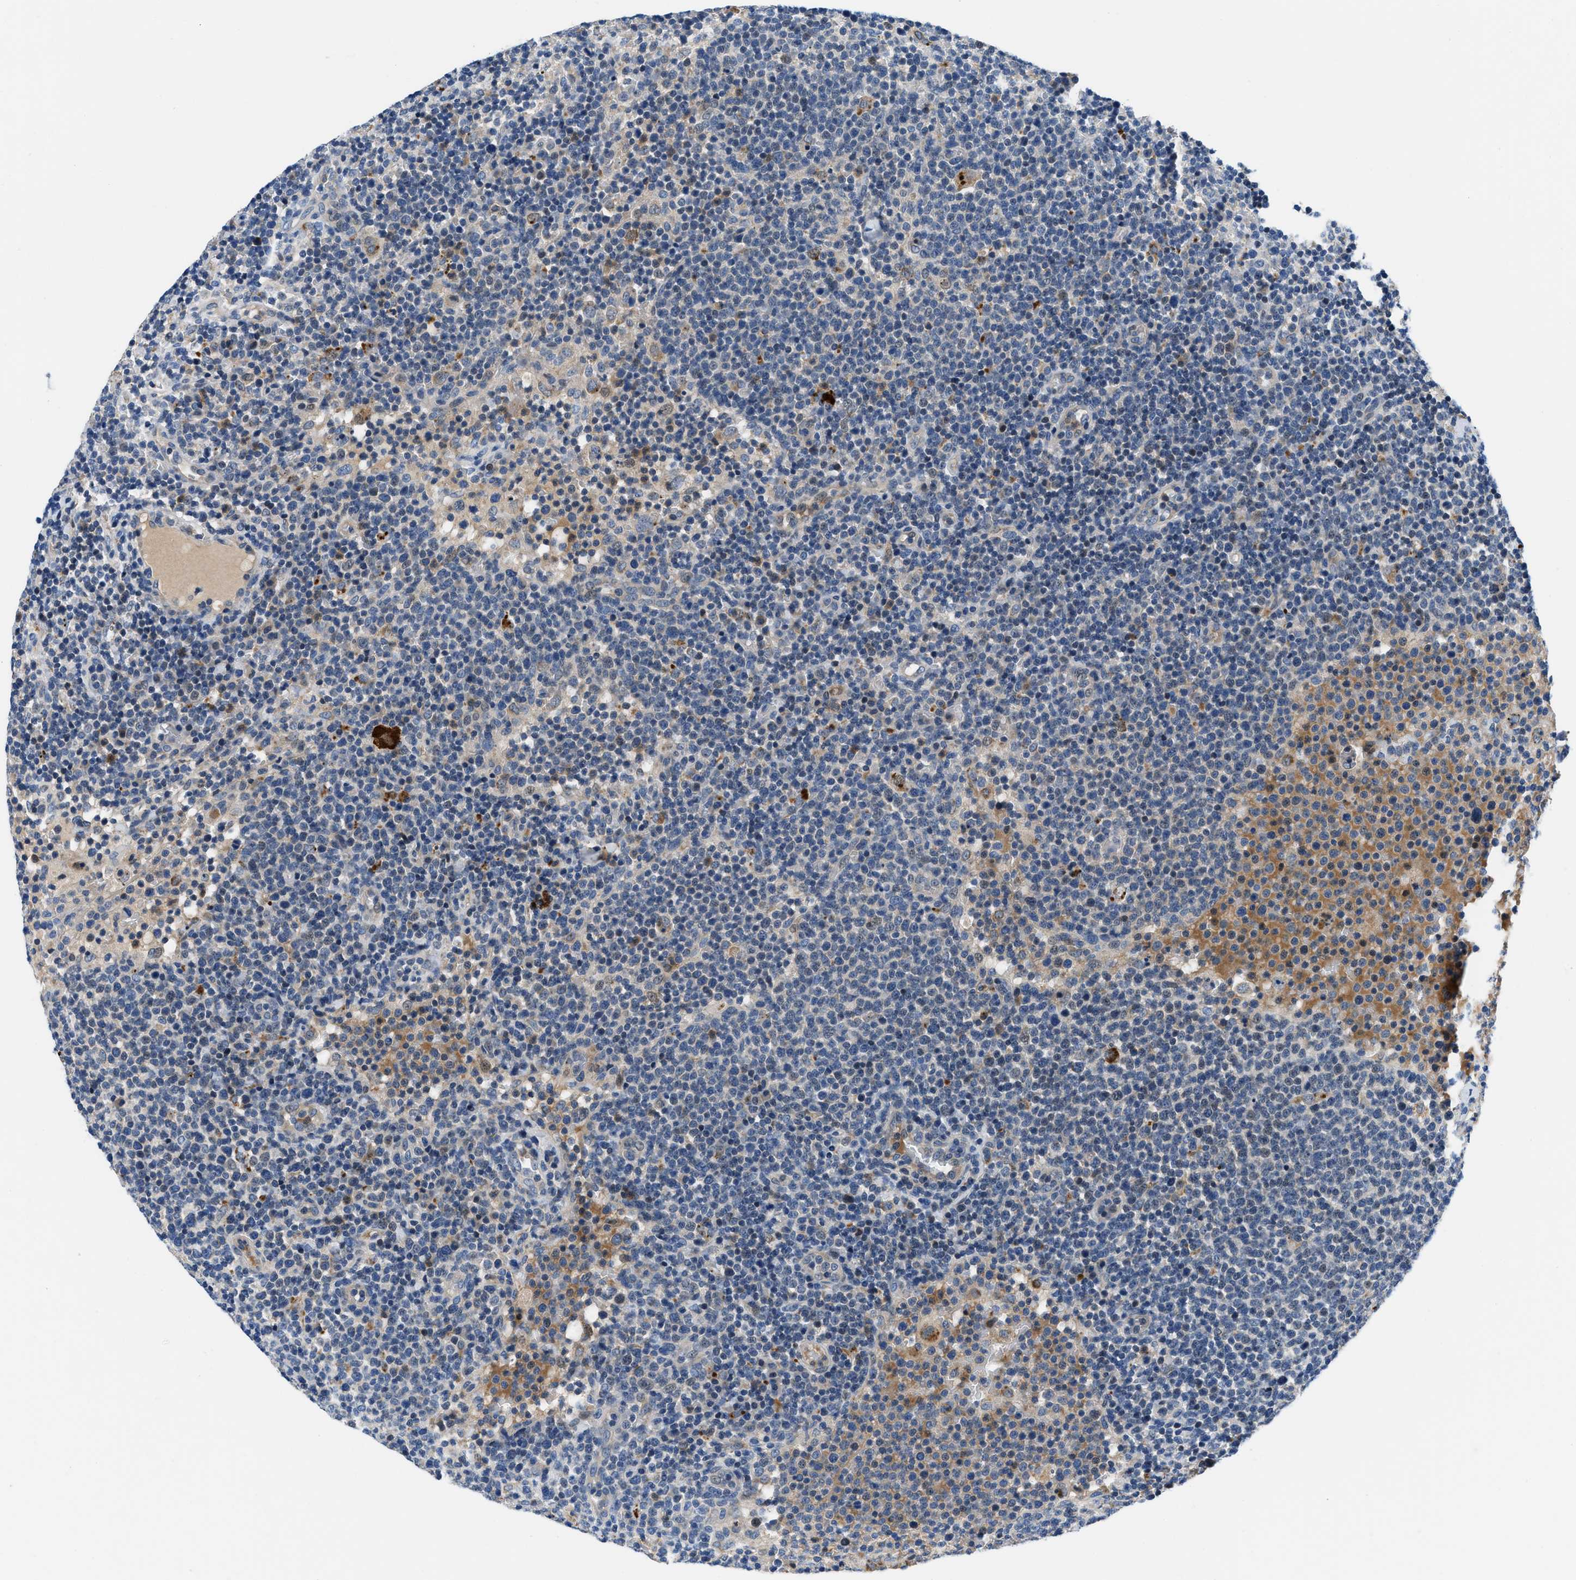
{"staining": {"intensity": "negative", "quantity": "none", "location": "none"}, "tissue": "lymphoma", "cell_type": "Tumor cells", "image_type": "cancer", "snomed": [{"axis": "morphology", "description": "Malignant lymphoma, non-Hodgkin's type, High grade"}, {"axis": "topography", "description": "Lymph node"}], "caption": "Immunohistochemistry image of human lymphoma stained for a protein (brown), which reveals no staining in tumor cells. Nuclei are stained in blue.", "gene": "ADGRE3", "patient": {"sex": "male", "age": 61}}